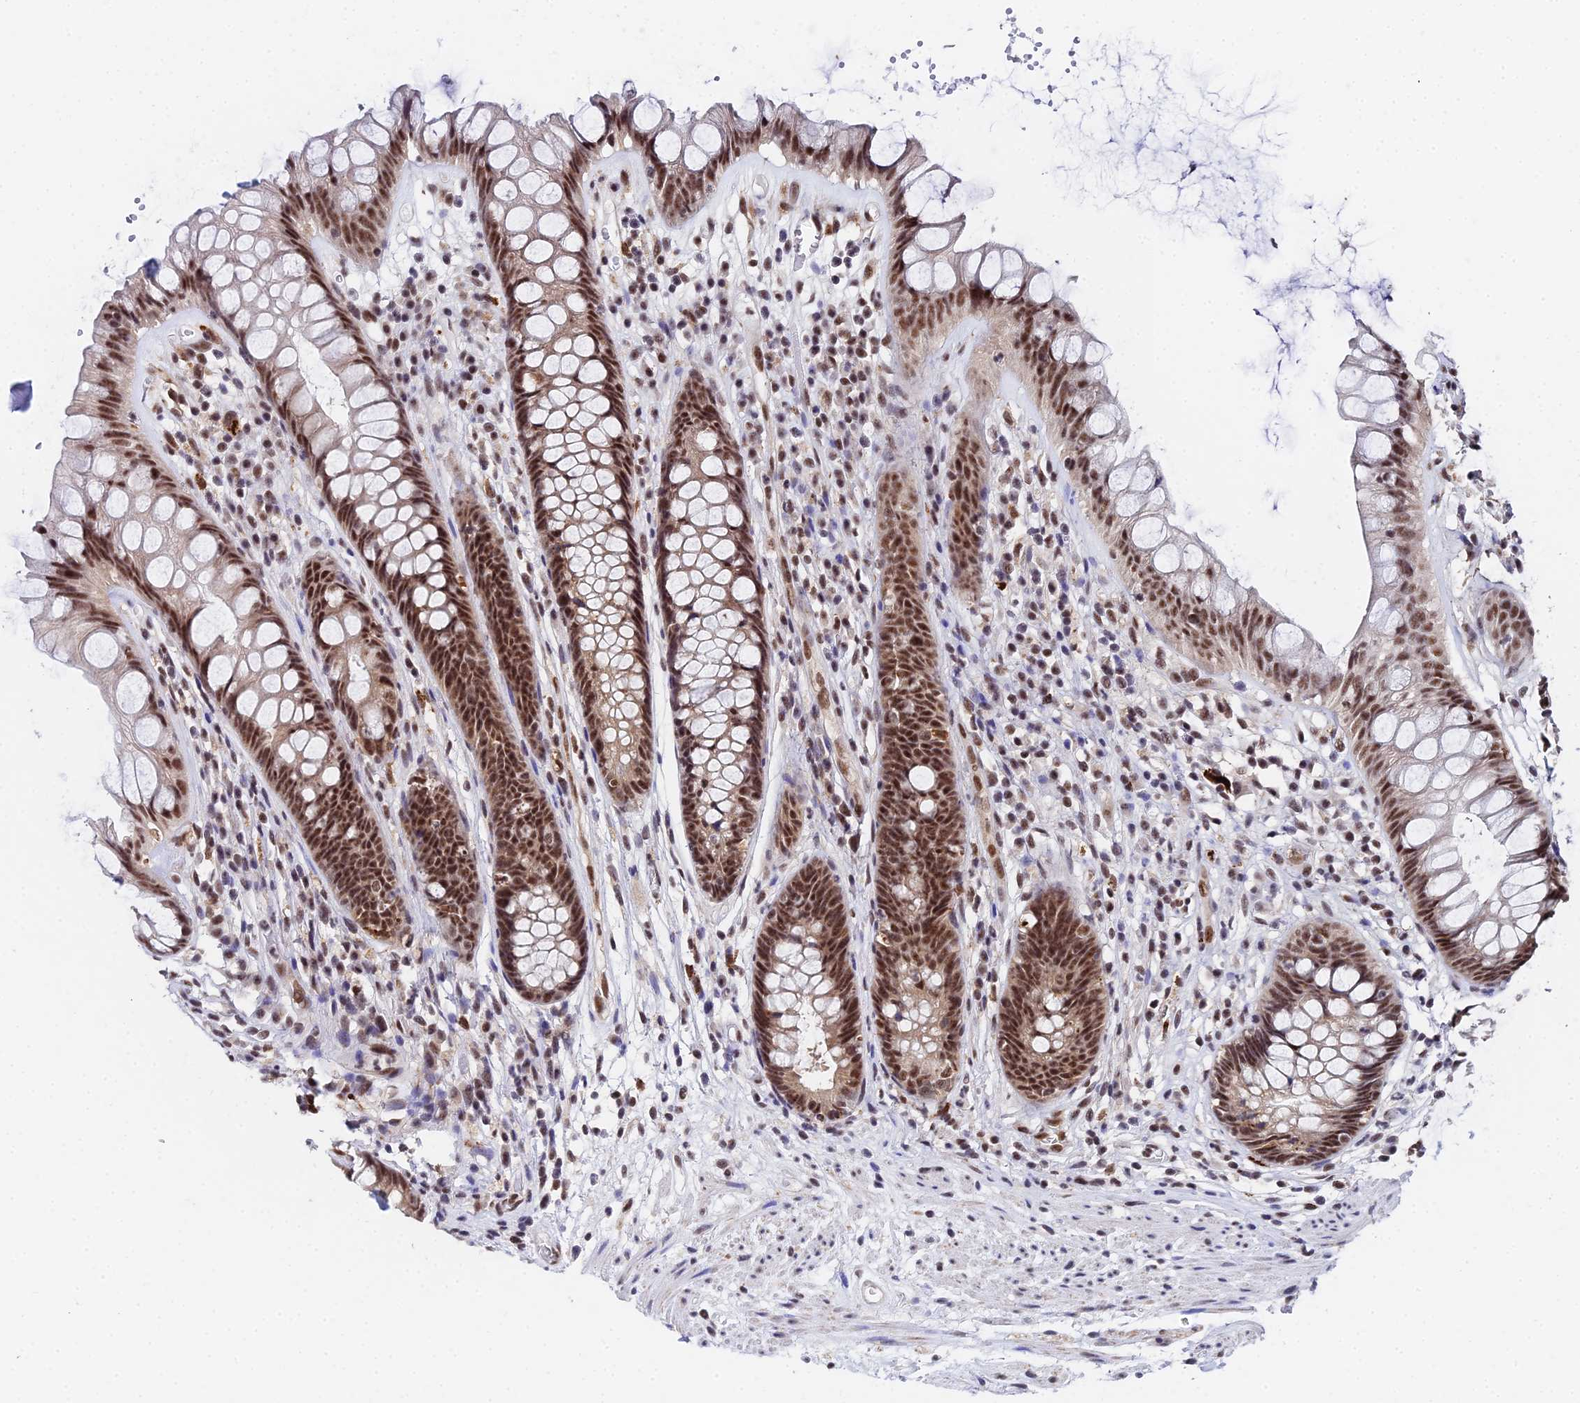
{"staining": {"intensity": "strong", "quantity": ">75%", "location": "nuclear"}, "tissue": "rectum", "cell_type": "Glandular cells", "image_type": "normal", "snomed": [{"axis": "morphology", "description": "Normal tissue, NOS"}, {"axis": "topography", "description": "Rectum"}], "caption": "Protein expression analysis of normal human rectum reveals strong nuclear staining in about >75% of glandular cells. (DAB (3,3'-diaminobenzidine) IHC, brown staining for protein, blue staining for nuclei).", "gene": "MAGOHB", "patient": {"sex": "male", "age": 74}}